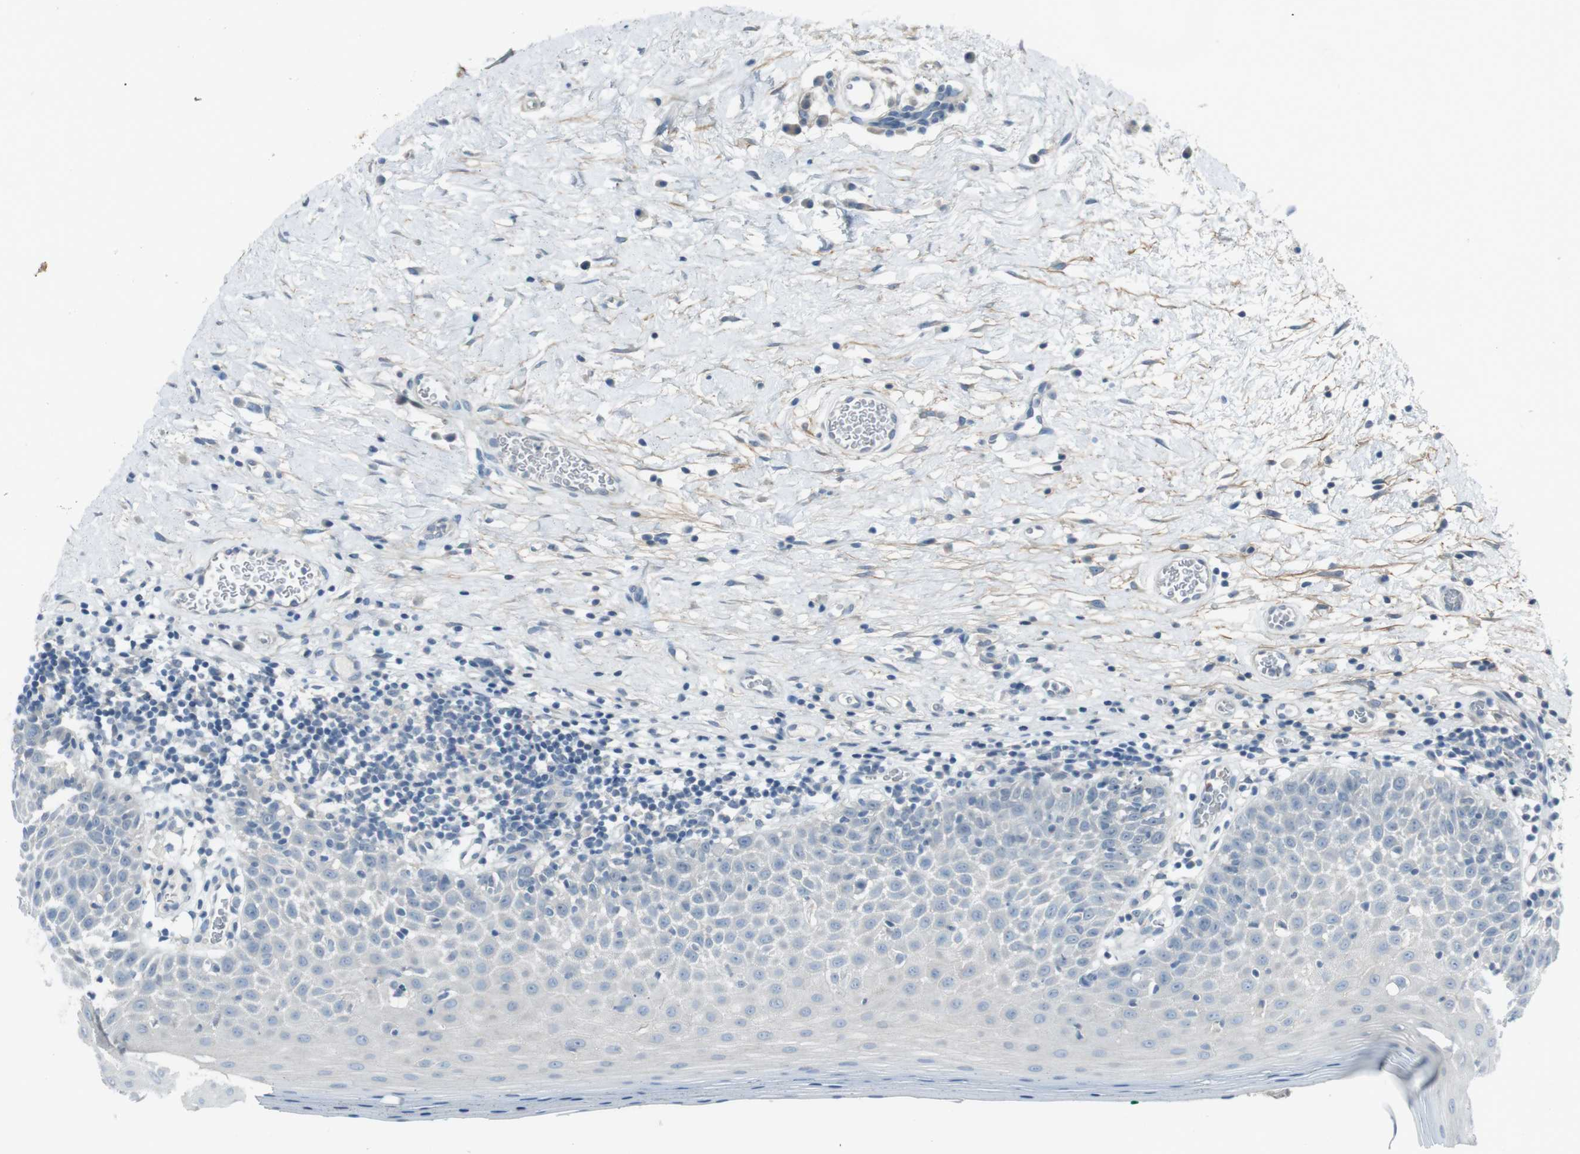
{"staining": {"intensity": "negative", "quantity": "none", "location": "none"}, "tissue": "oral mucosa", "cell_type": "Squamous epithelial cells", "image_type": "normal", "snomed": [{"axis": "morphology", "description": "Normal tissue, NOS"}, {"axis": "topography", "description": "Skeletal muscle"}, {"axis": "topography", "description": "Oral tissue"}], "caption": "The immunohistochemistry (IHC) photomicrograph has no significant positivity in squamous epithelial cells of oral mucosa. (Brightfield microscopy of DAB immunohistochemistry (IHC) at high magnification).", "gene": "ENTPD7", "patient": {"sex": "male", "age": 58}}